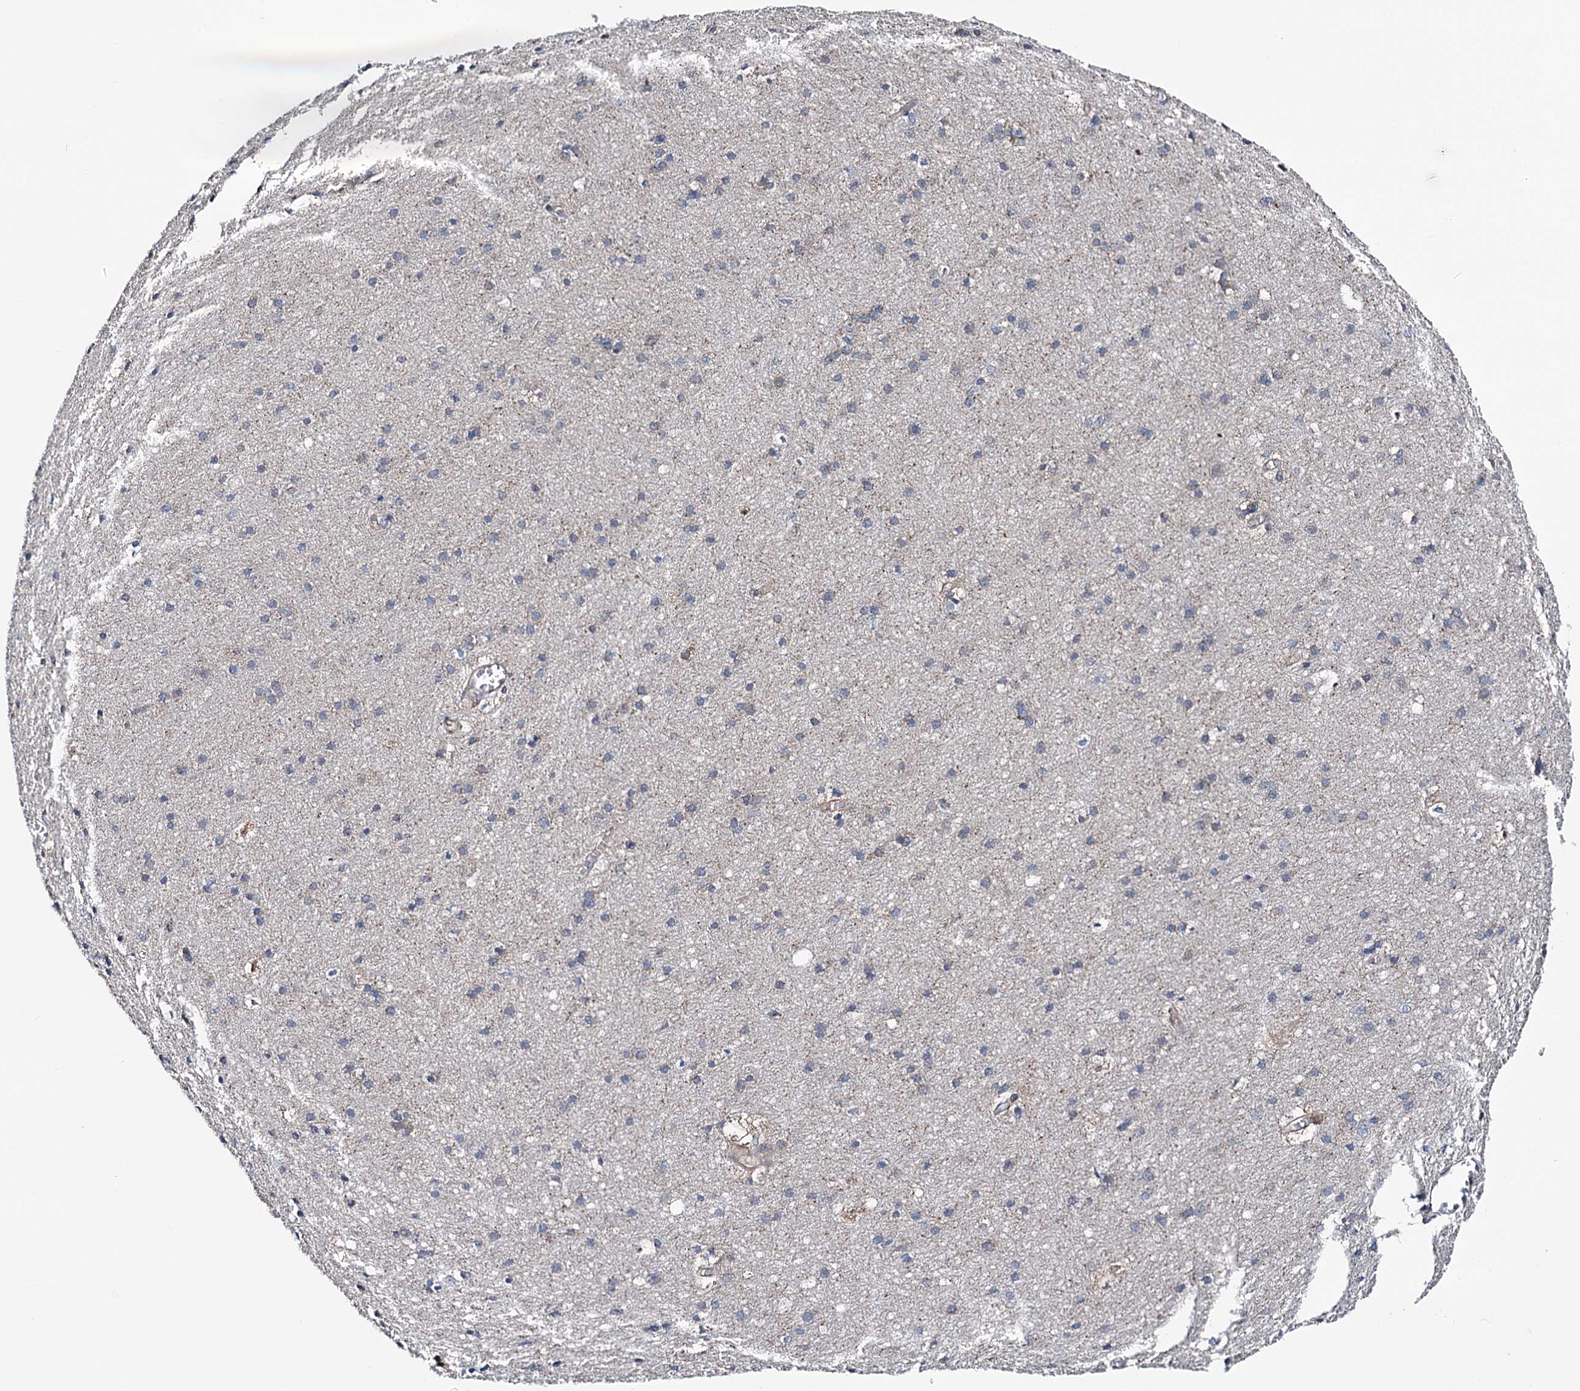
{"staining": {"intensity": "negative", "quantity": "none", "location": "none"}, "tissue": "cerebral cortex", "cell_type": "Endothelial cells", "image_type": "normal", "snomed": [{"axis": "morphology", "description": "Normal tissue, NOS"}, {"axis": "topography", "description": "Cerebral cortex"}], "caption": "The IHC photomicrograph has no significant expression in endothelial cells of cerebral cortex. (DAB immunohistochemistry (IHC), high magnification).", "gene": "SHROOM1", "patient": {"sex": "male", "age": 54}}